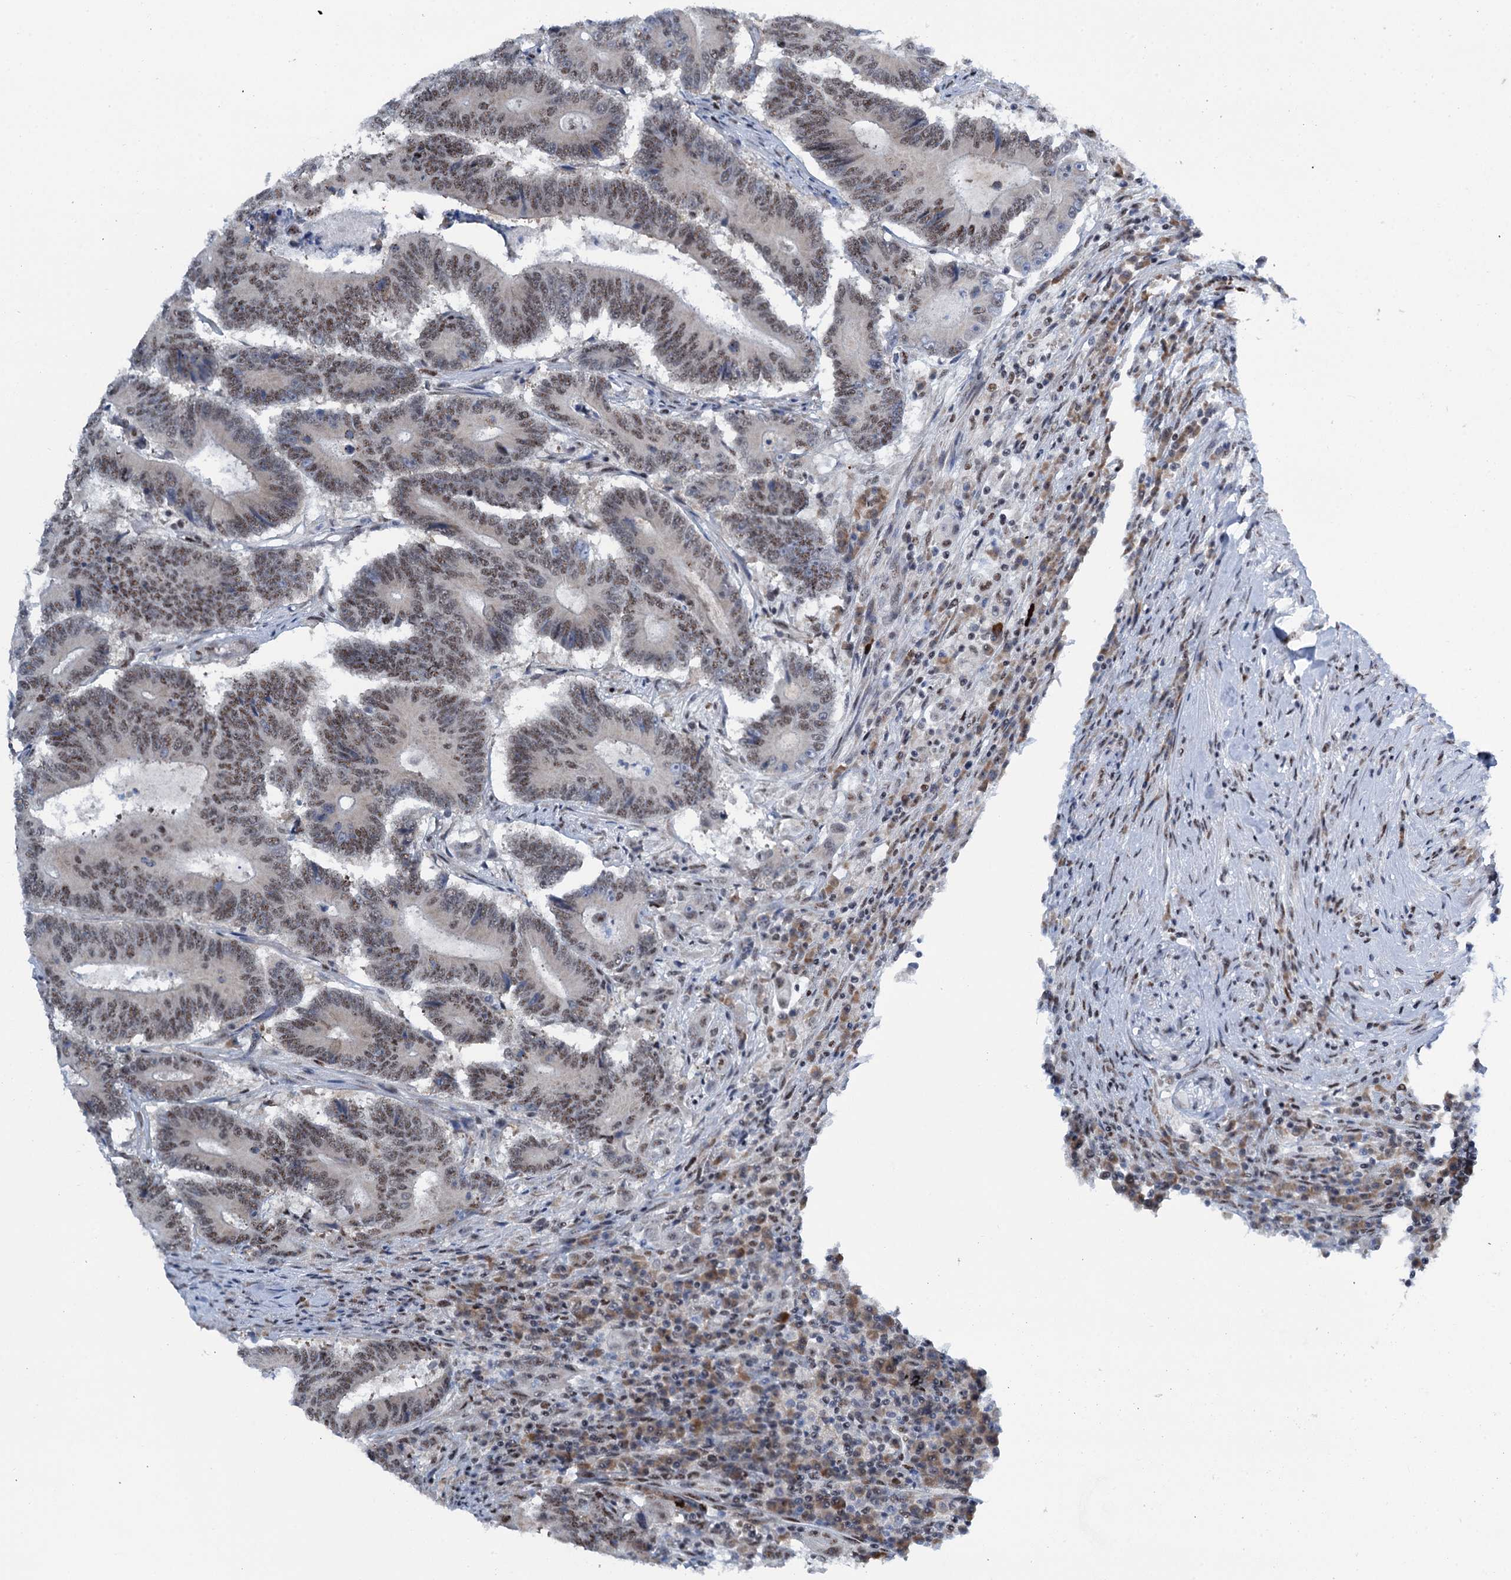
{"staining": {"intensity": "moderate", "quantity": ">75%", "location": "nuclear"}, "tissue": "colorectal cancer", "cell_type": "Tumor cells", "image_type": "cancer", "snomed": [{"axis": "morphology", "description": "Adenocarcinoma, NOS"}, {"axis": "topography", "description": "Colon"}], "caption": "Colorectal cancer was stained to show a protein in brown. There is medium levels of moderate nuclear expression in approximately >75% of tumor cells.", "gene": "SREK1", "patient": {"sex": "male", "age": 83}}